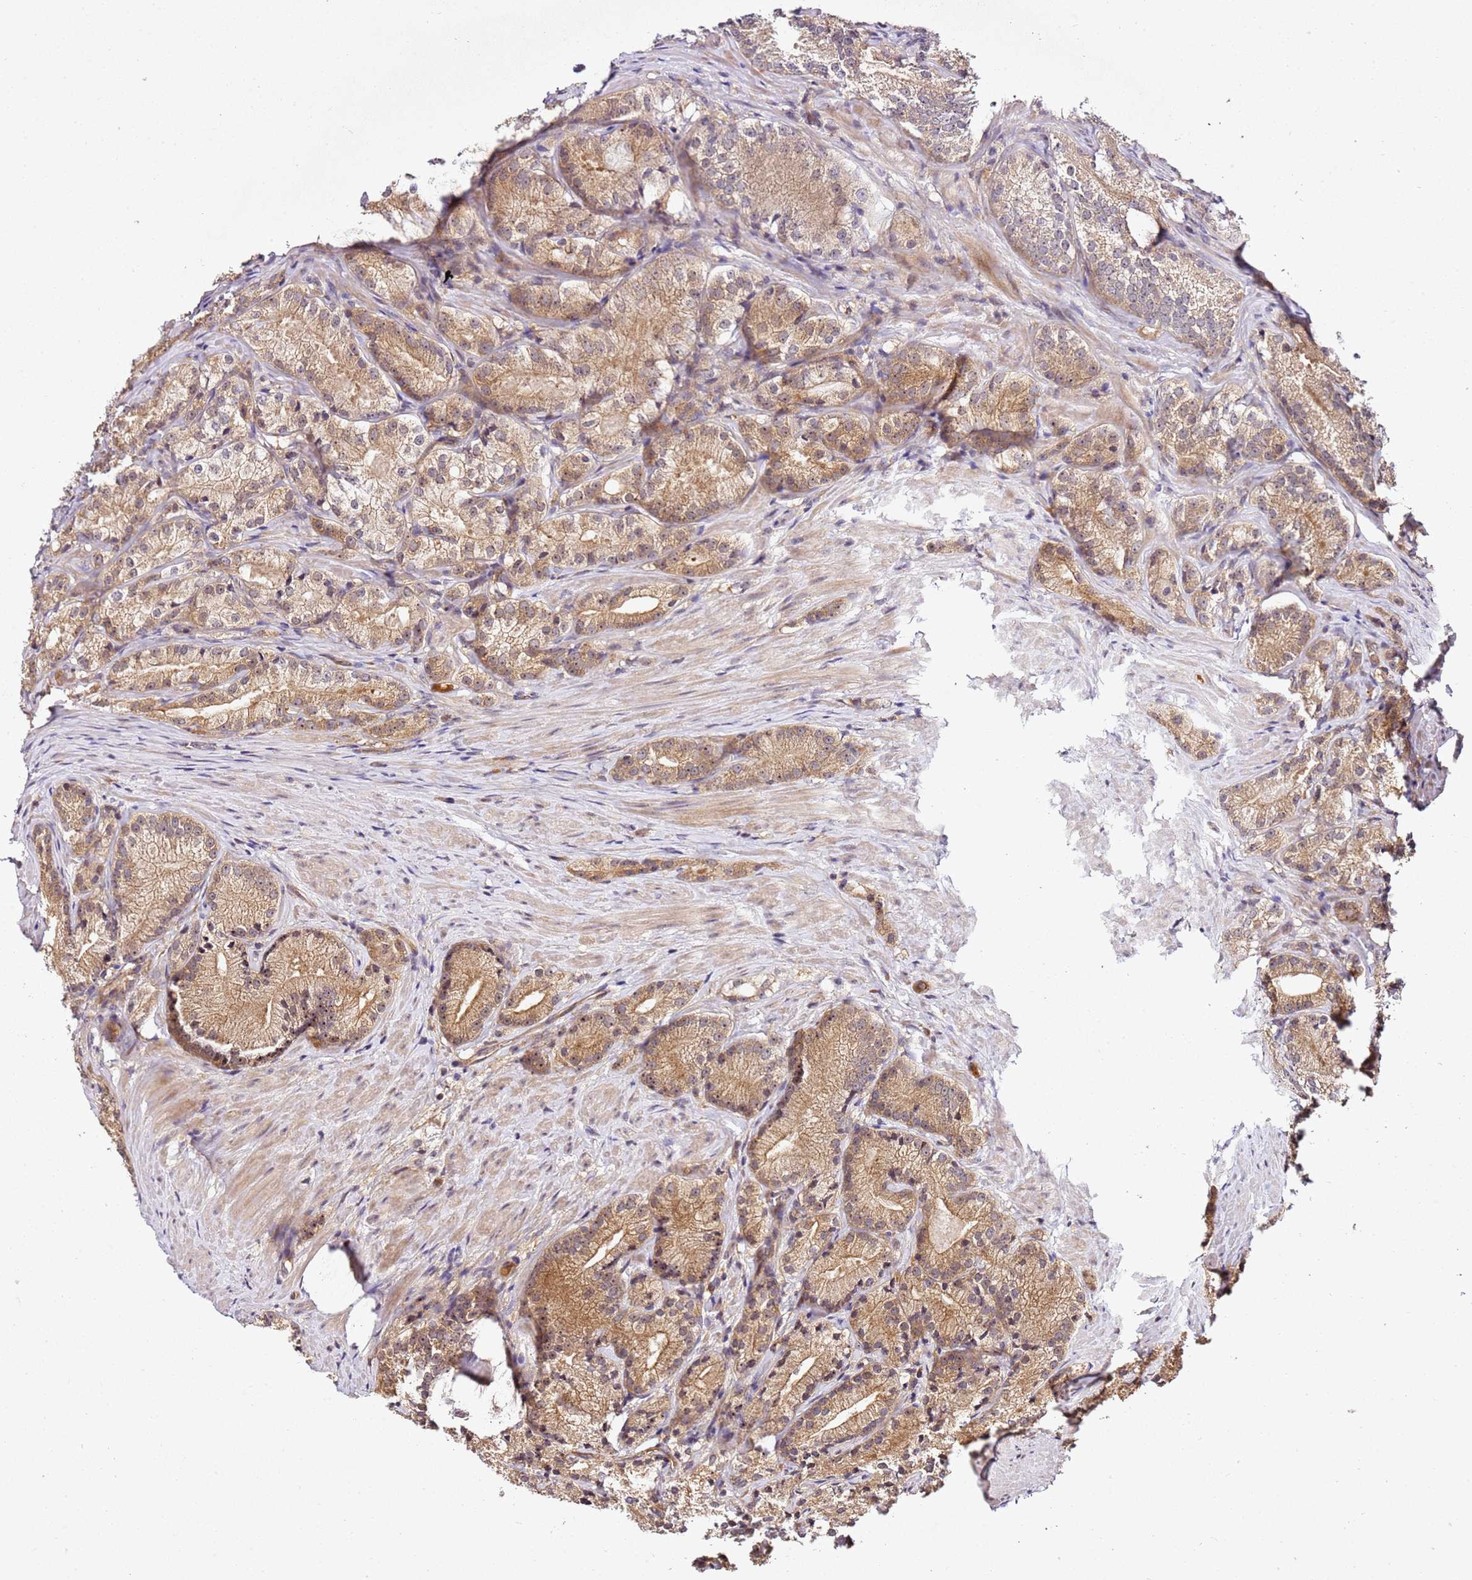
{"staining": {"intensity": "moderate", "quantity": ">75%", "location": "cytoplasmic/membranous,nuclear"}, "tissue": "prostate cancer", "cell_type": "Tumor cells", "image_type": "cancer", "snomed": [{"axis": "morphology", "description": "Adenocarcinoma, Low grade"}, {"axis": "topography", "description": "Prostate"}], "caption": "Human prostate adenocarcinoma (low-grade) stained with a brown dye demonstrates moderate cytoplasmic/membranous and nuclear positive positivity in approximately >75% of tumor cells.", "gene": "DDX27", "patient": {"sex": "male", "age": 57}}